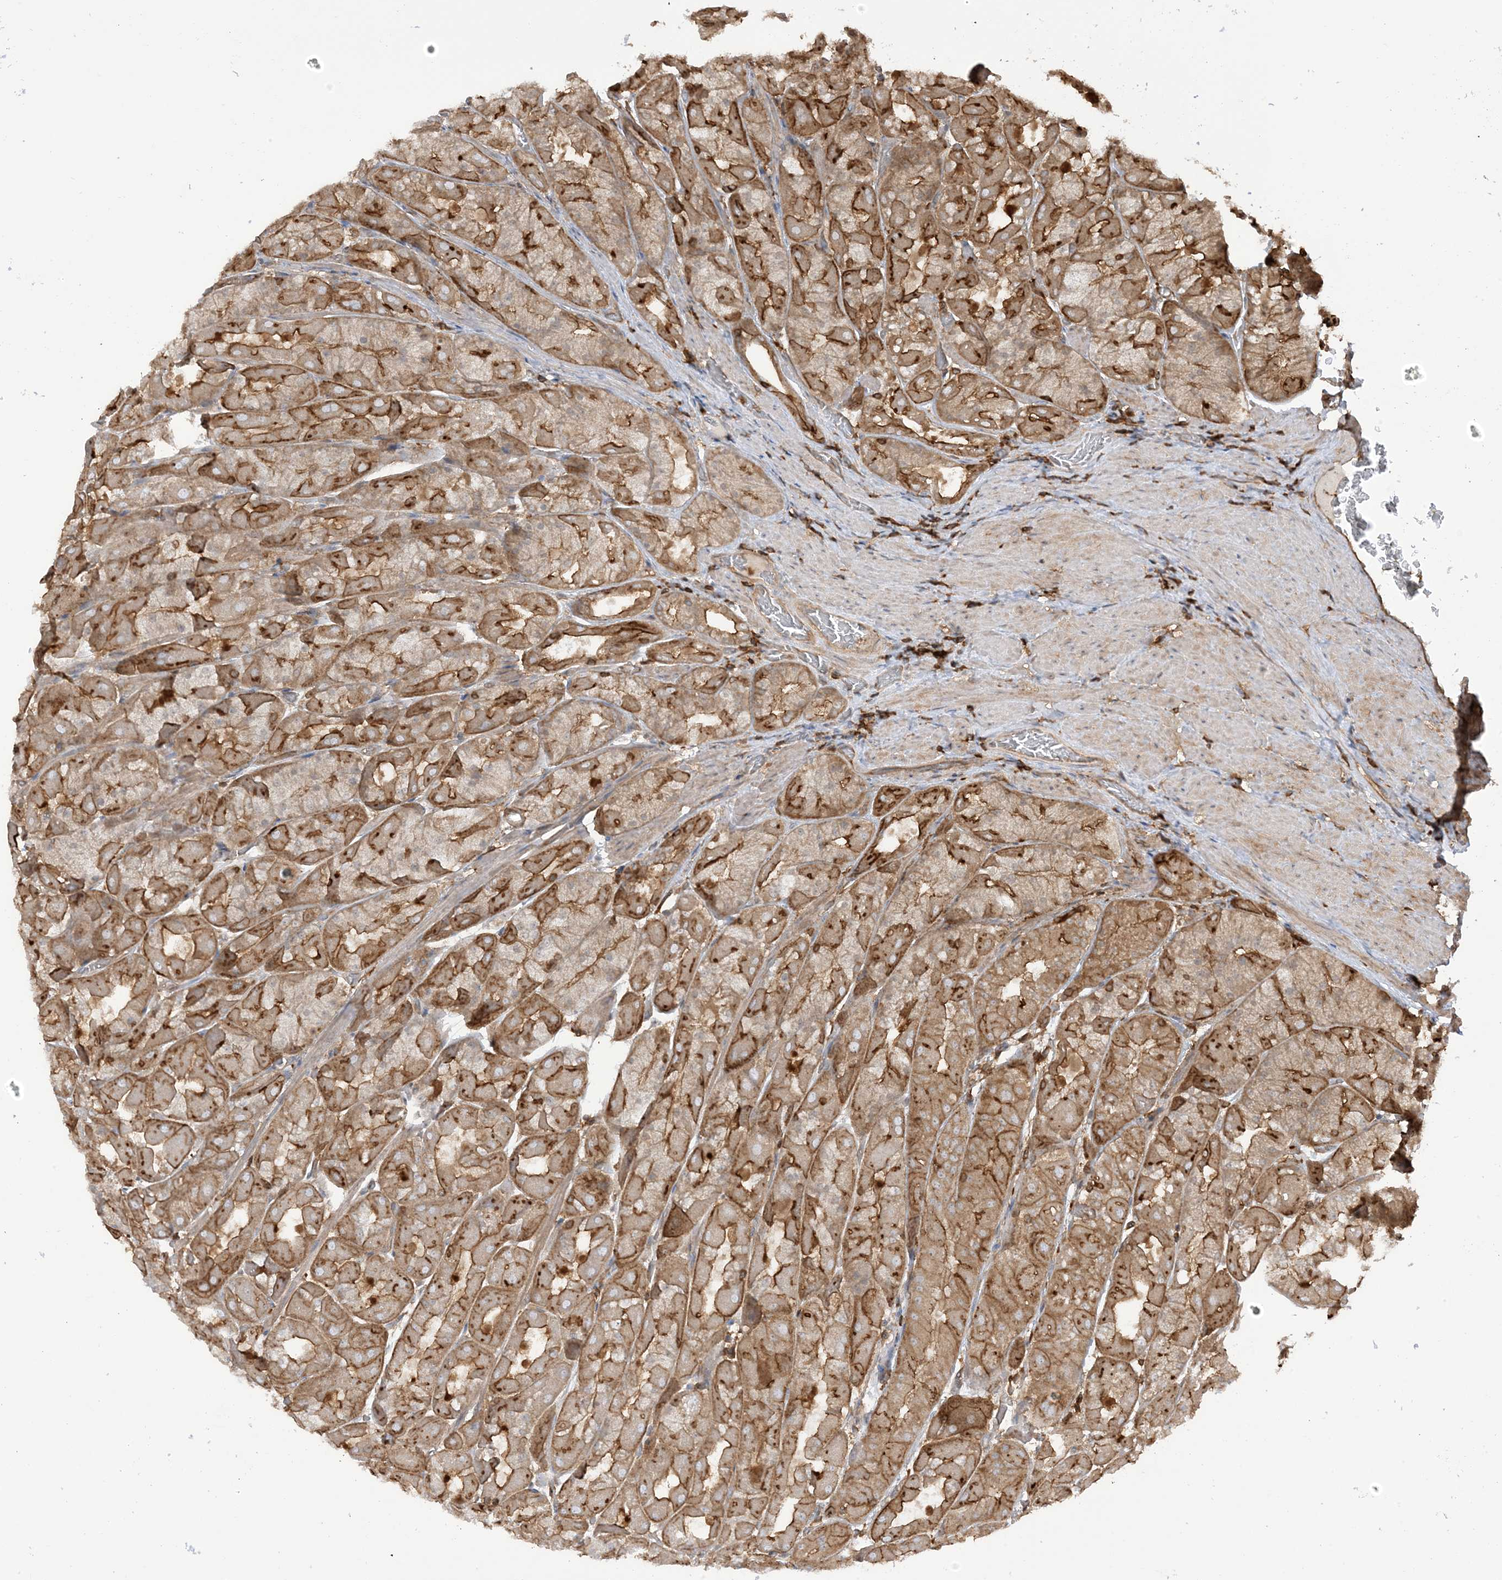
{"staining": {"intensity": "moderate", "quantity": ">75%", "location": "cytoplasmic/membranous"}, "tissue": "stomach", "cell_type": "Glandular cells", "image_type": "normal", "snomed": [{"axis": "morphology", "description": "Normal tissue, NOS"}, {"axis": "topography", "description": "Stomach"}], "caption": "The photomicrograph reveals immunohistochemical staining of unremarkable stomach. There is moderate cytoplasmic/membranous positivity is identified in about >75% of glandular cells. The protein is shown in brown color, while the nuclei are stained blue.", "gene": "CAPZB", "patient": {"sex": "female", "age": 61}}